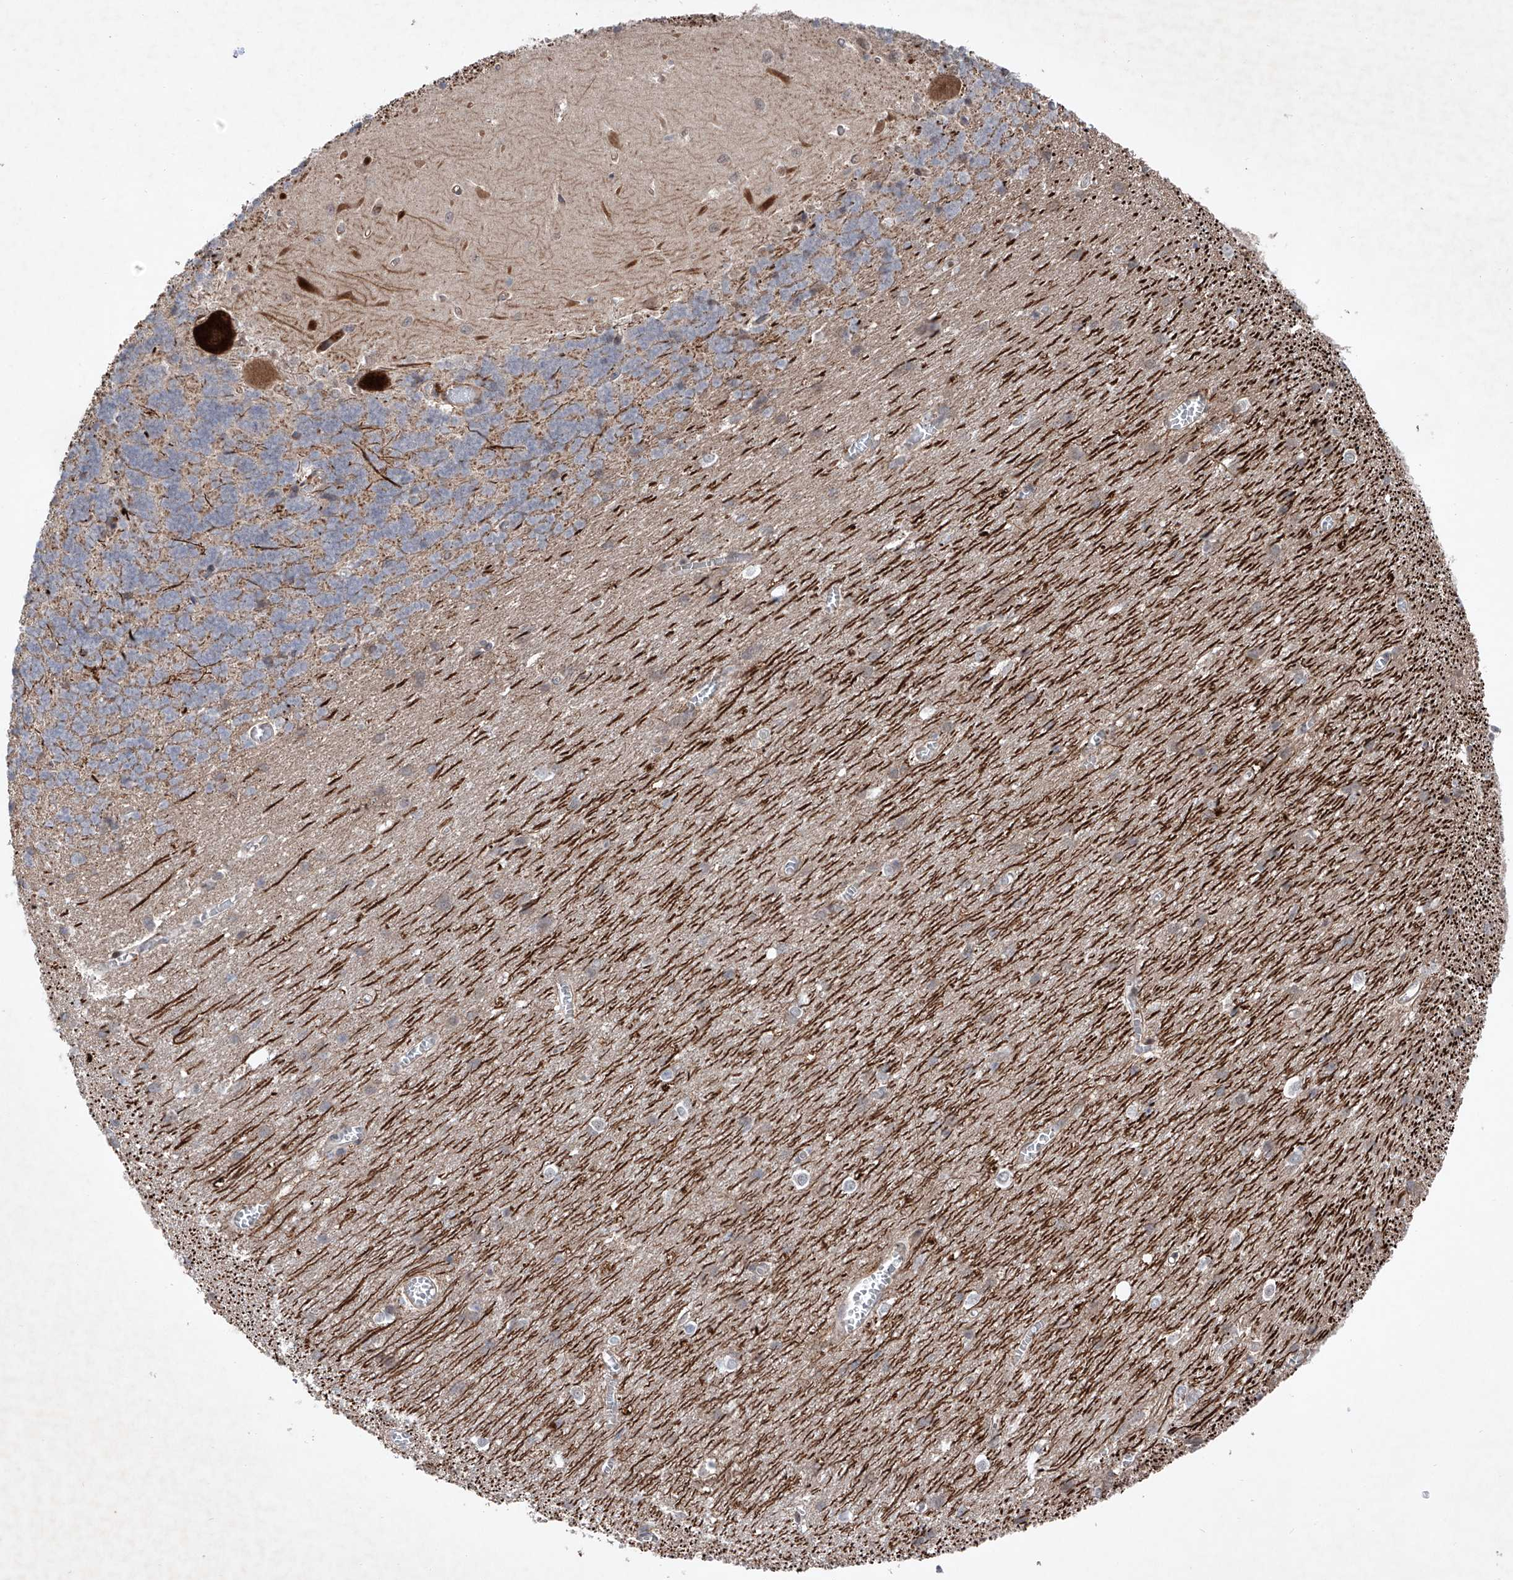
{"staining": {"intensity": "weak", "quantity": "25%-75%", "location": "cytoplasmic/membranous"}, "tissue": "cerebellum", "cell_type": "Cells in granular layer", "image_type": "normal", "snomed": [{"axis": "morphology", "description": "Normal tissue, NOS"}, {"axis": "topography", "description": "Cerebellum"}], "caption": "IHC of unremarkable cerebellum shows low levels of weak cytoplasmic/membranous expression in about 25%-75% of cells in granular layer.", "gene": "FAM135A", "patient": {"sex": "male", "age": 37}}